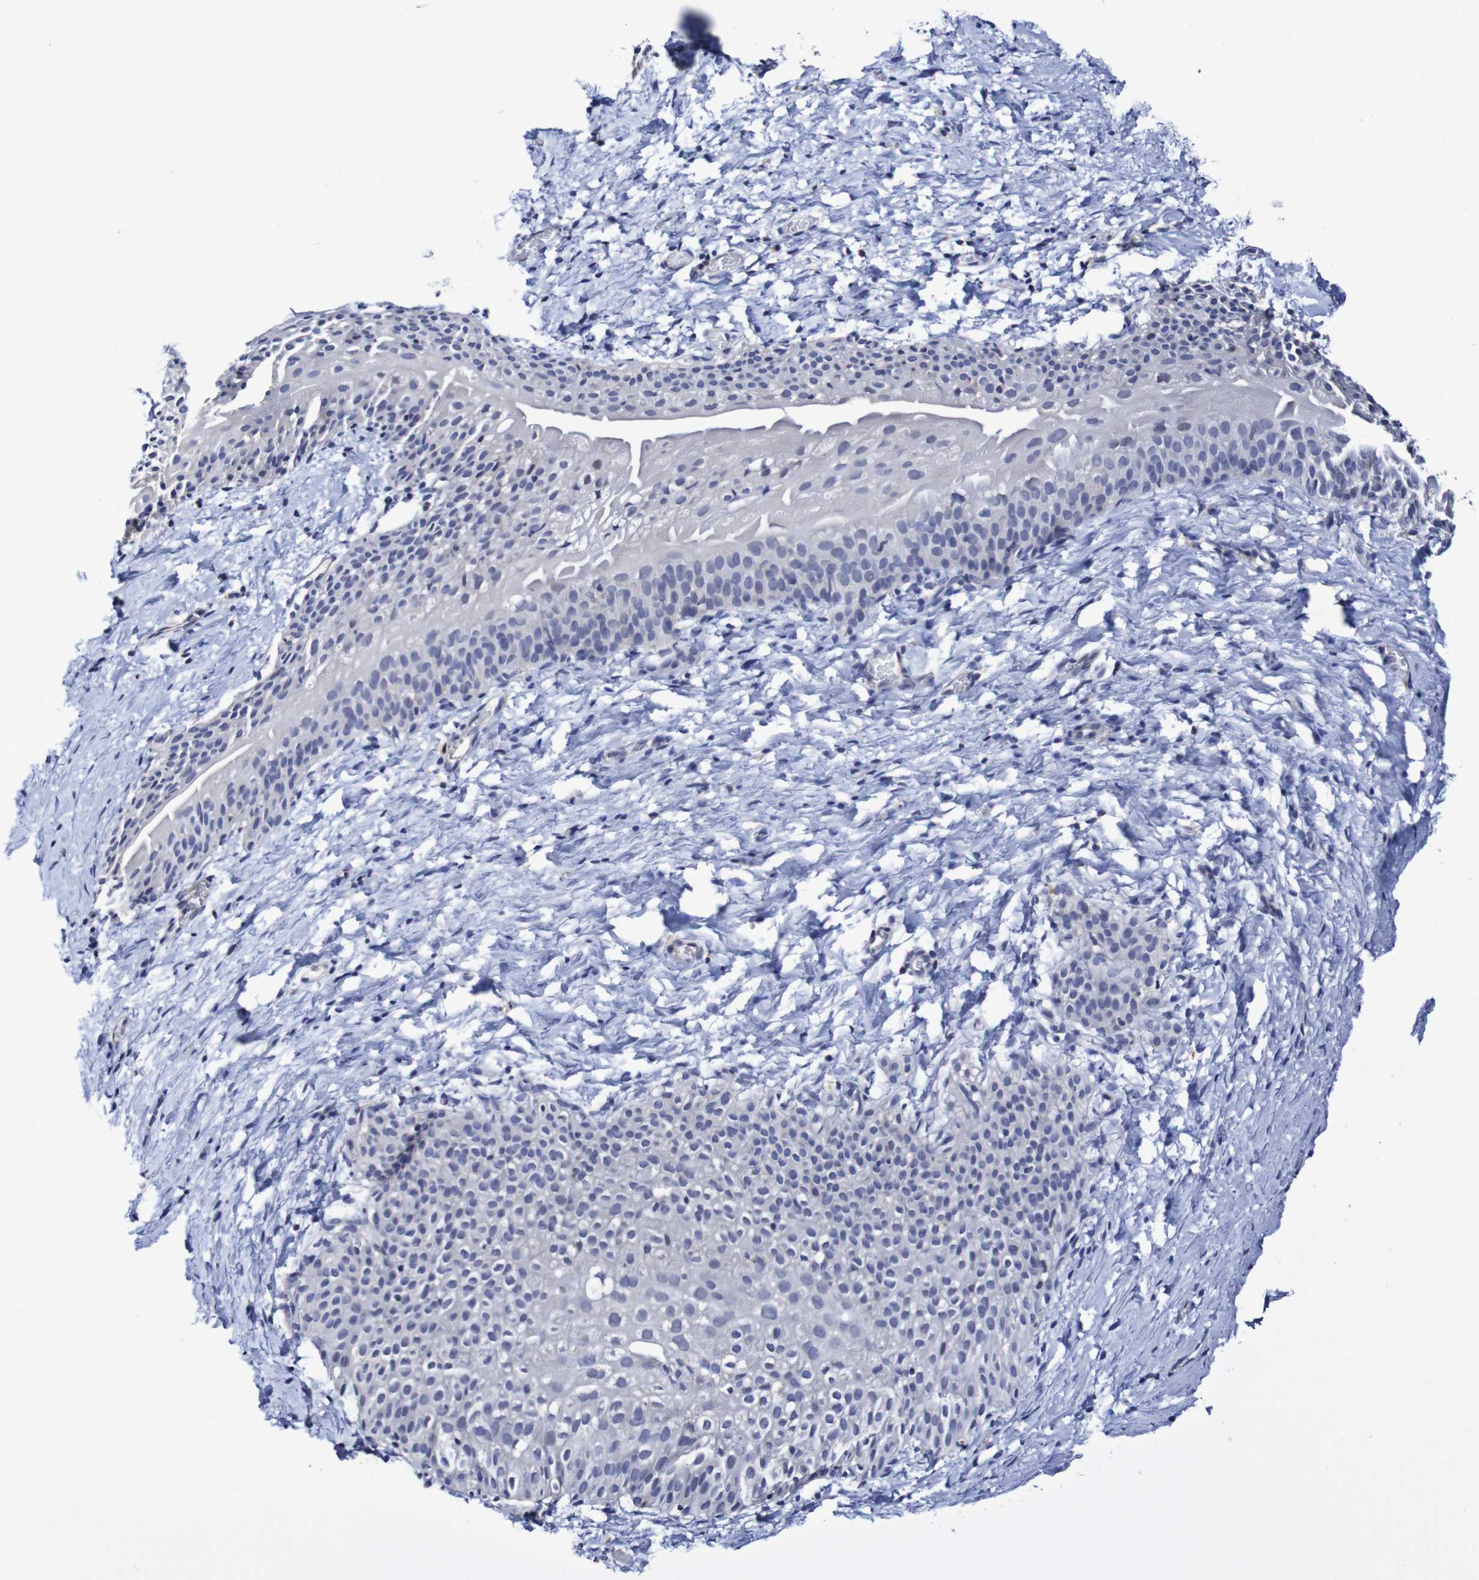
{"staining": {"intensity": "negative", "quantity": "none", "location": "none"}, "tissue": "smooth muscle", "cell_type": "Smooth muscle cells", "image_type": "normal", "snomed": [{"axis": "morphology", "description": "Normal tissue, NOS"}, {"axis": "topography", "description": "Smooth muscle"}], "caption": "Image shows no protein staining in smooth muscle cells of normal smooth muscle. (DAB (3,3'-diaminobenzidine) IHC, high magnification).", "gene": "ACVR1C", "patient": {"sex": "male", "age": 16}}